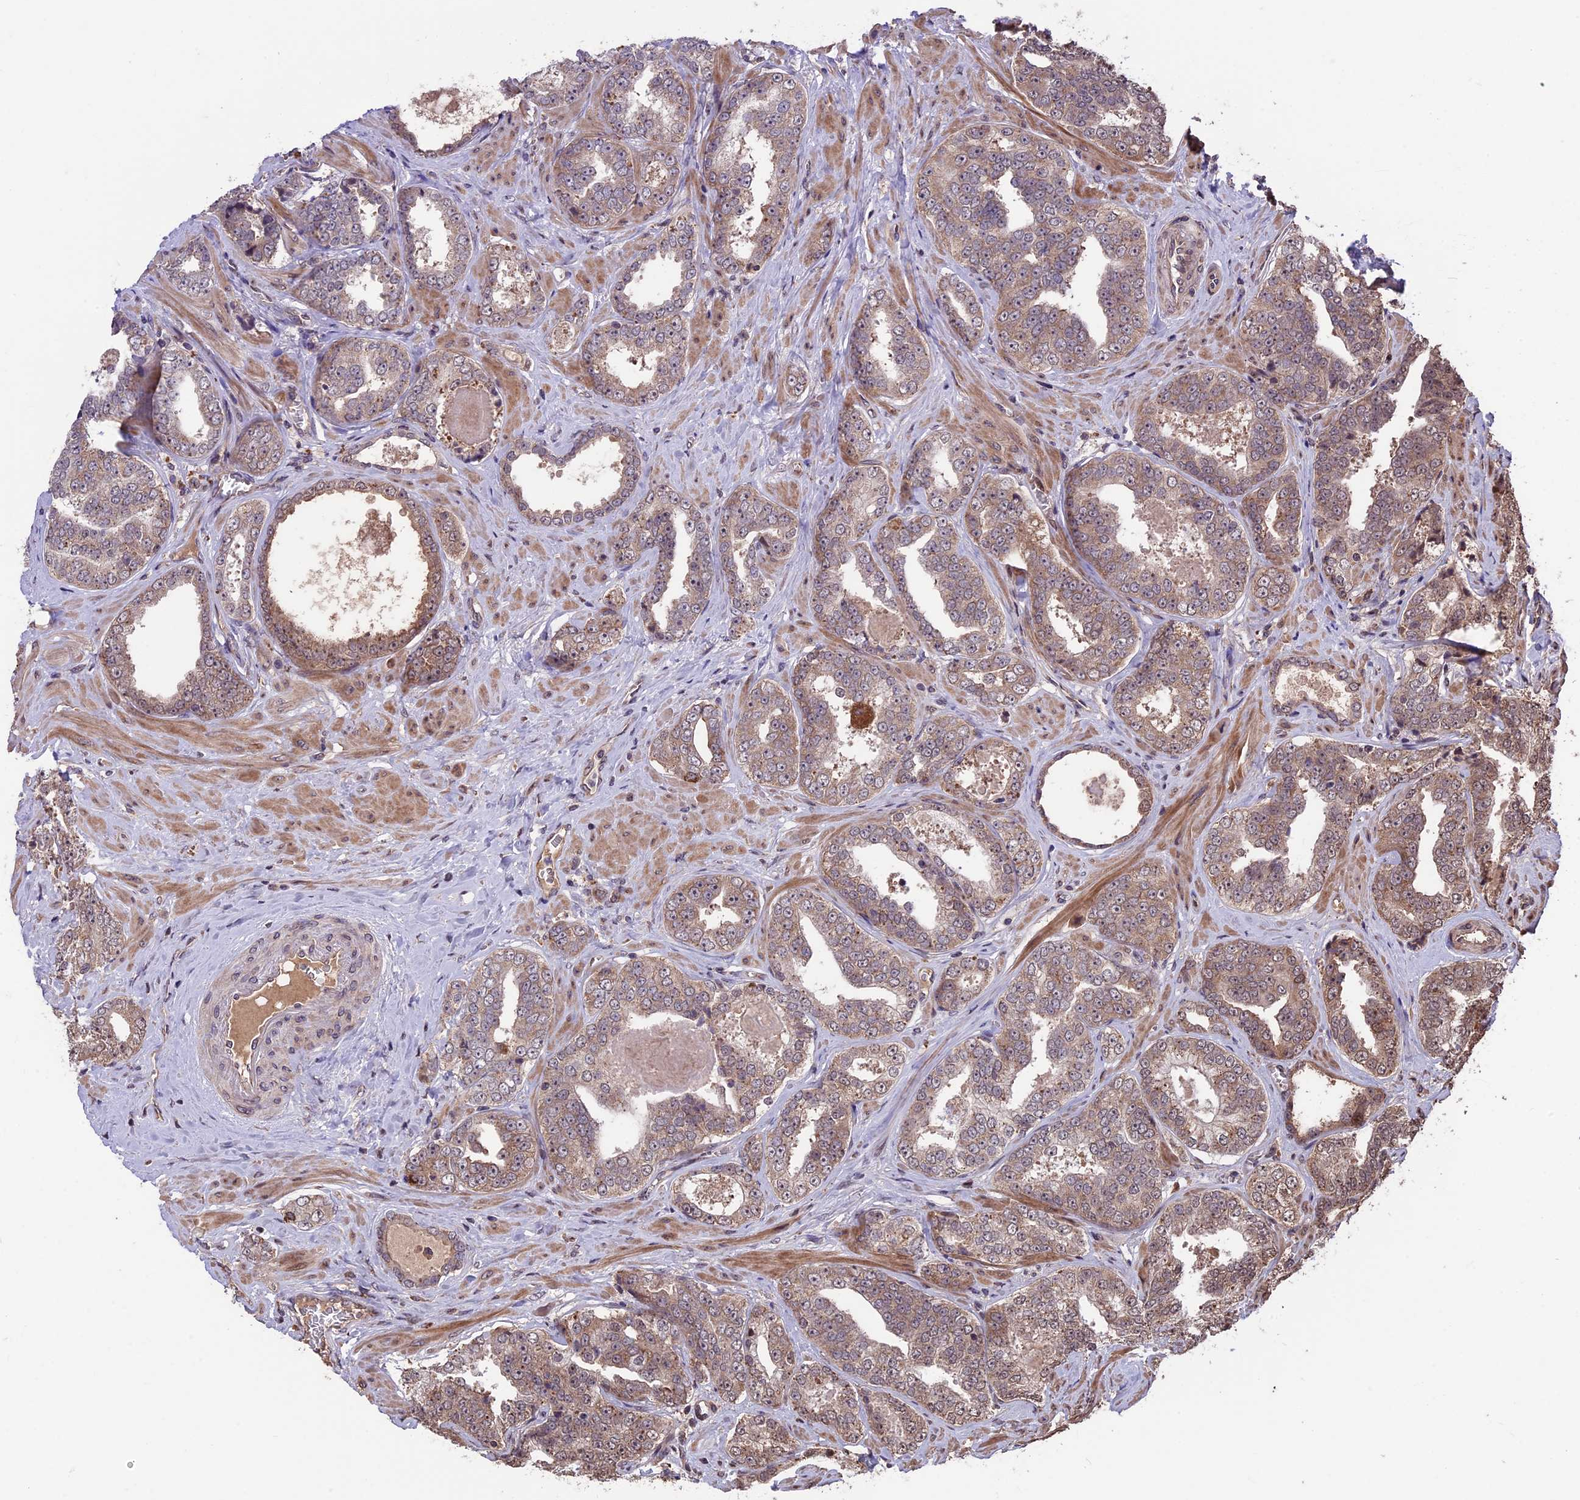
{"staining": {"intensity": "weak", "quantity": ">75%", "location": "cytoplasmic/membranous"}, "tissue": "prostate cancer", "cell_type": "Tumor cells", "image_type": "cancer", "snomed": [{"axis": "morphology", "description": "Adenocarcinoma, High grade"}, {"axis": "topography", "description": "Prostate"}], "caption": "Immunohistochemical staining of human prostate cancer shows low levels of weak cytoplasmic/membranous staining in about >75% of tumor cells. The staining was performed using DAB (3,3'-diaminobenzidine) to visualize the protein expression in brown, while the nuclei were stained in blue with hematoxylin (Magnification: 20x).", "gene": "ZNF598", "patient": {"sex": "male", "age": 67}}